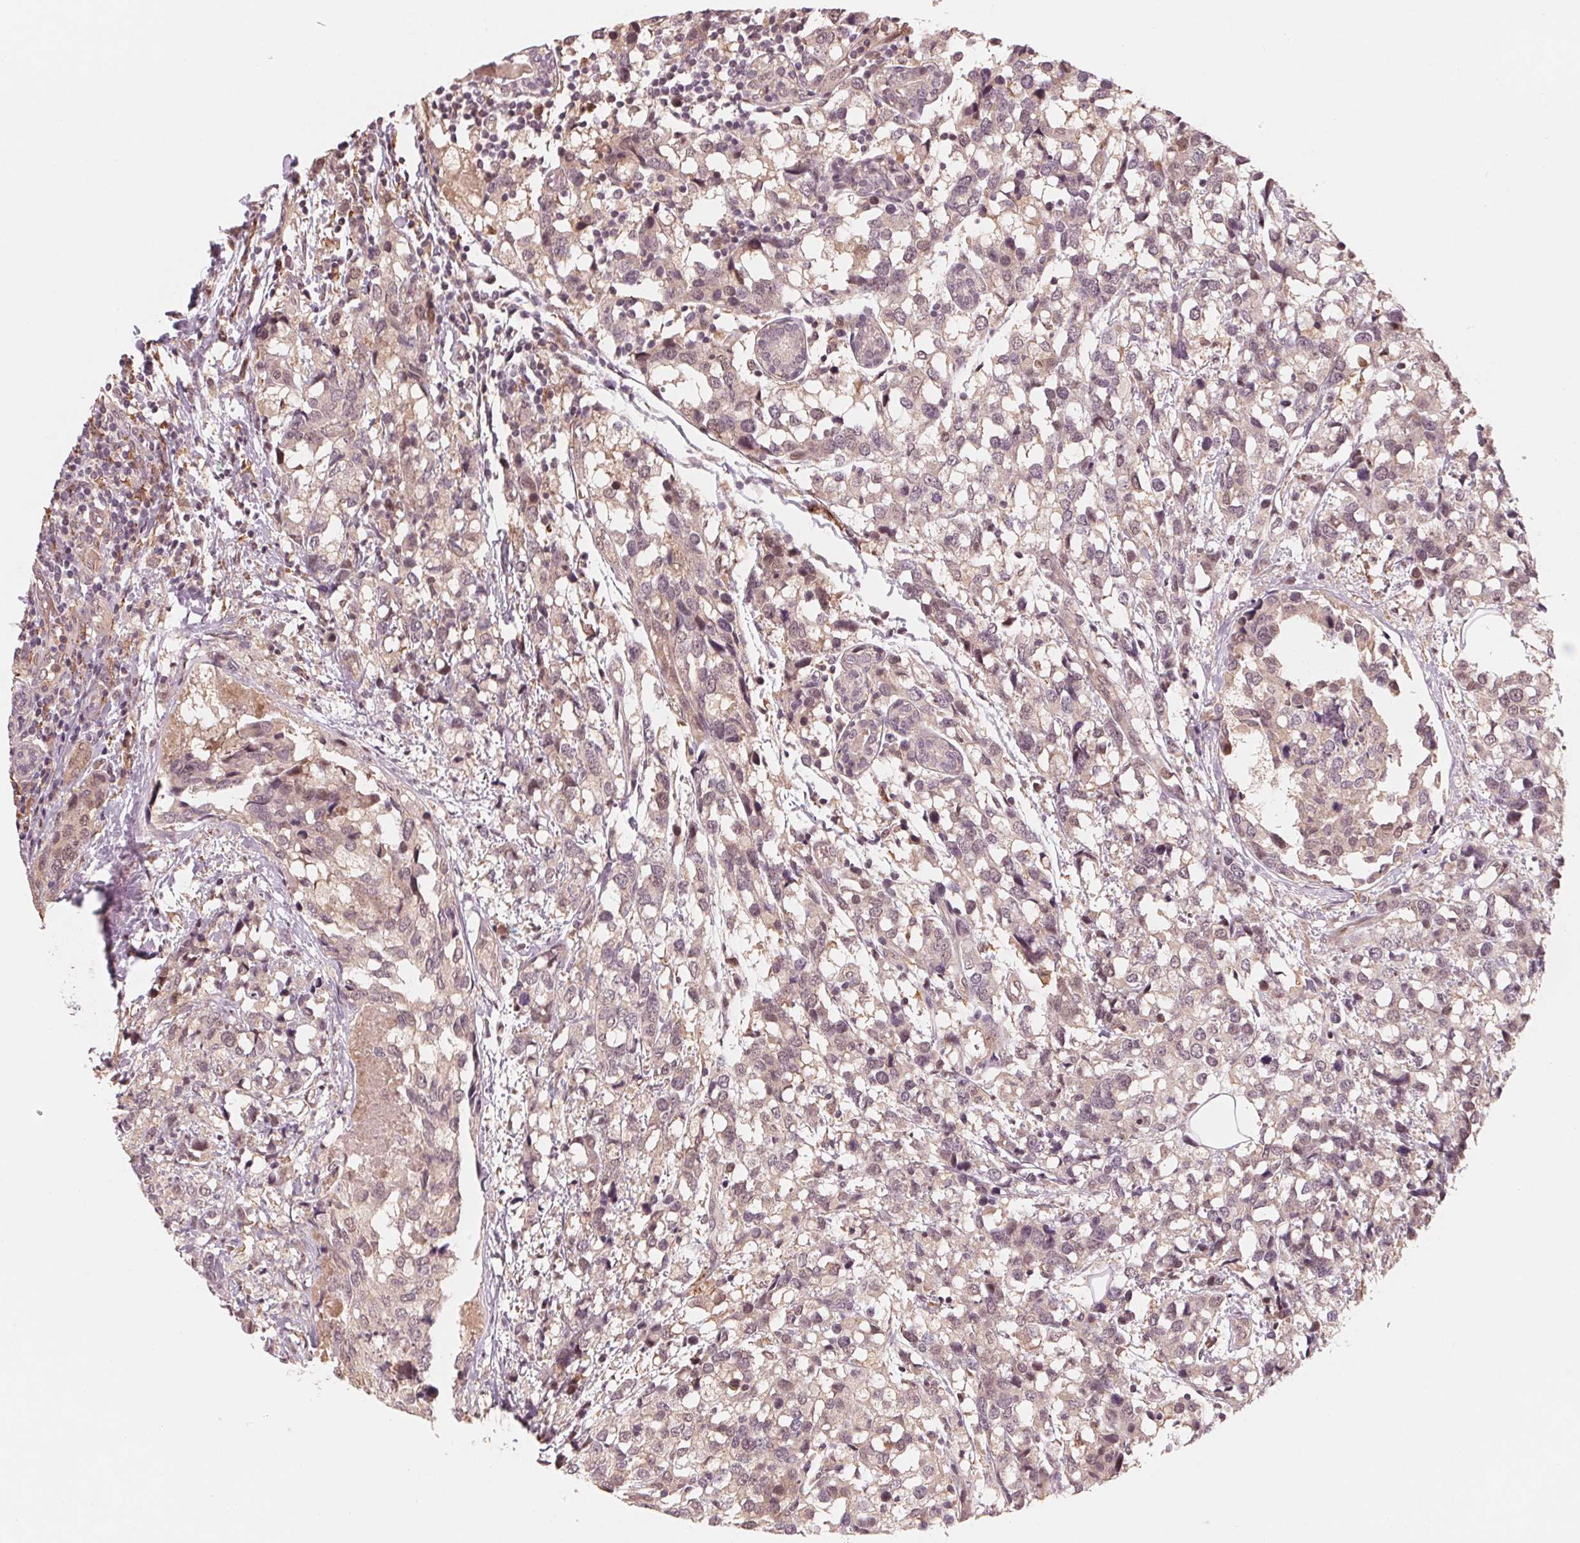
{"staining": {"intensity": "weak", "quantity": "<25%", "location": "cytoplasmic/membranous"}, "tissue": "breast cancer", "cell_type": "Tumor cells", "image_type": "cancer", "snomed": [{"axis": "morphology", "description": "Lobular carcinoma"}, {"axis": "topography", "description": "Breast"}], "caption": "The IHC histopathology image has no significant positivity in tumor cells of lobular carcinoma (breast) tissue. (DAB (3,3'-diaminobenzidine) immunohistochemistry (IHC) with hematoxylin counter stain).", "gene": "IL9R", "patient": {"sex": "female", "age": 59}}